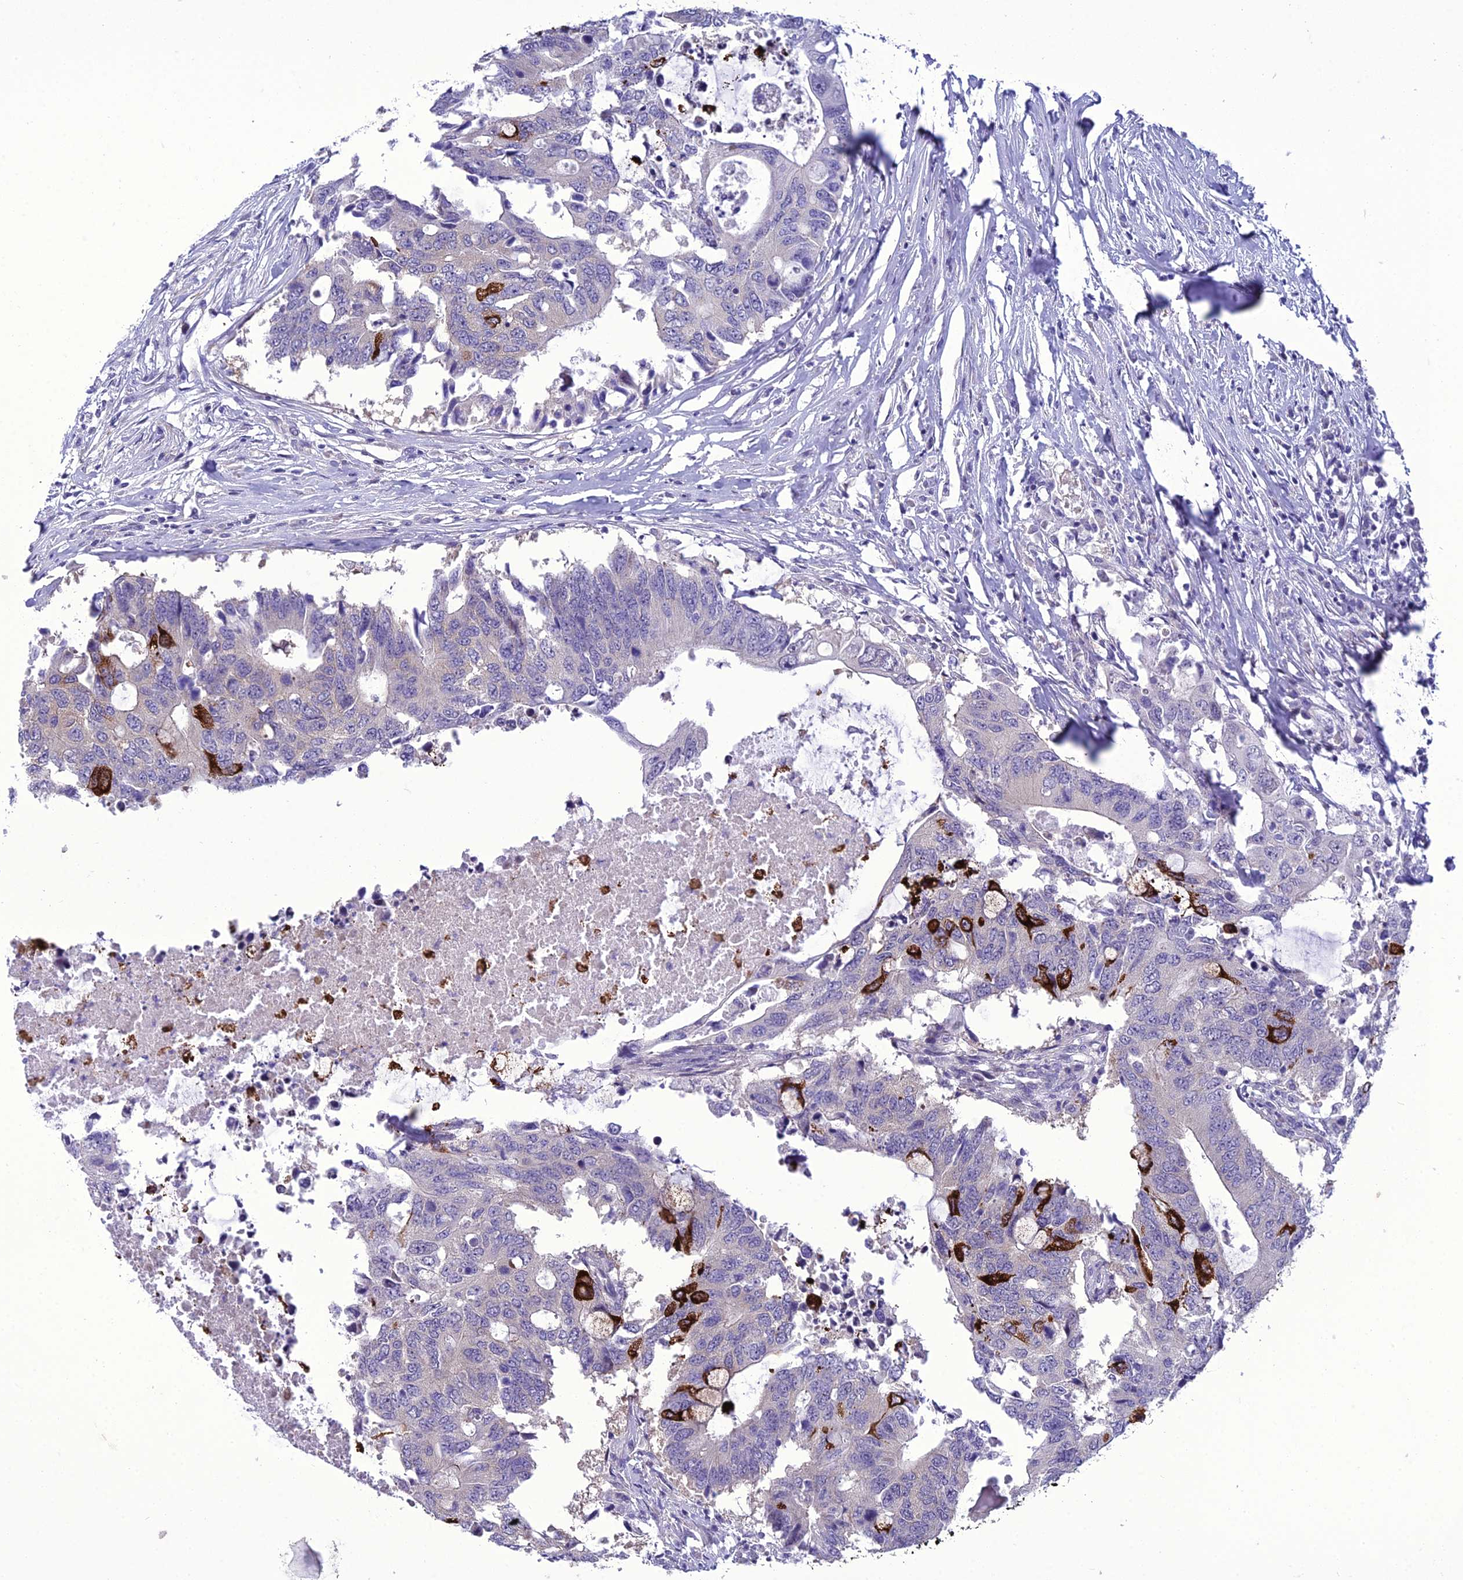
{"staining": {"intensity": "strong", "quantity": "<25%", "location": "cytoplasmic/membranous"}, "tissue": "colorectal cancer", "cell_type": "Tumor cells", "image_type": "cancer", "snomed": [{"axis": "morphology", "description": "Adenocarcinoma, NOS"}, {"axis": "topography", "description": "Colon"}], "caption": "Tumor cells display medium levels of strong cytoplasmic/membranous positivity in about <25% of cells in human colorectal adenocarcinoma.", "gene": "GAB4", "patient": {"sex": "male", "age": 71}}